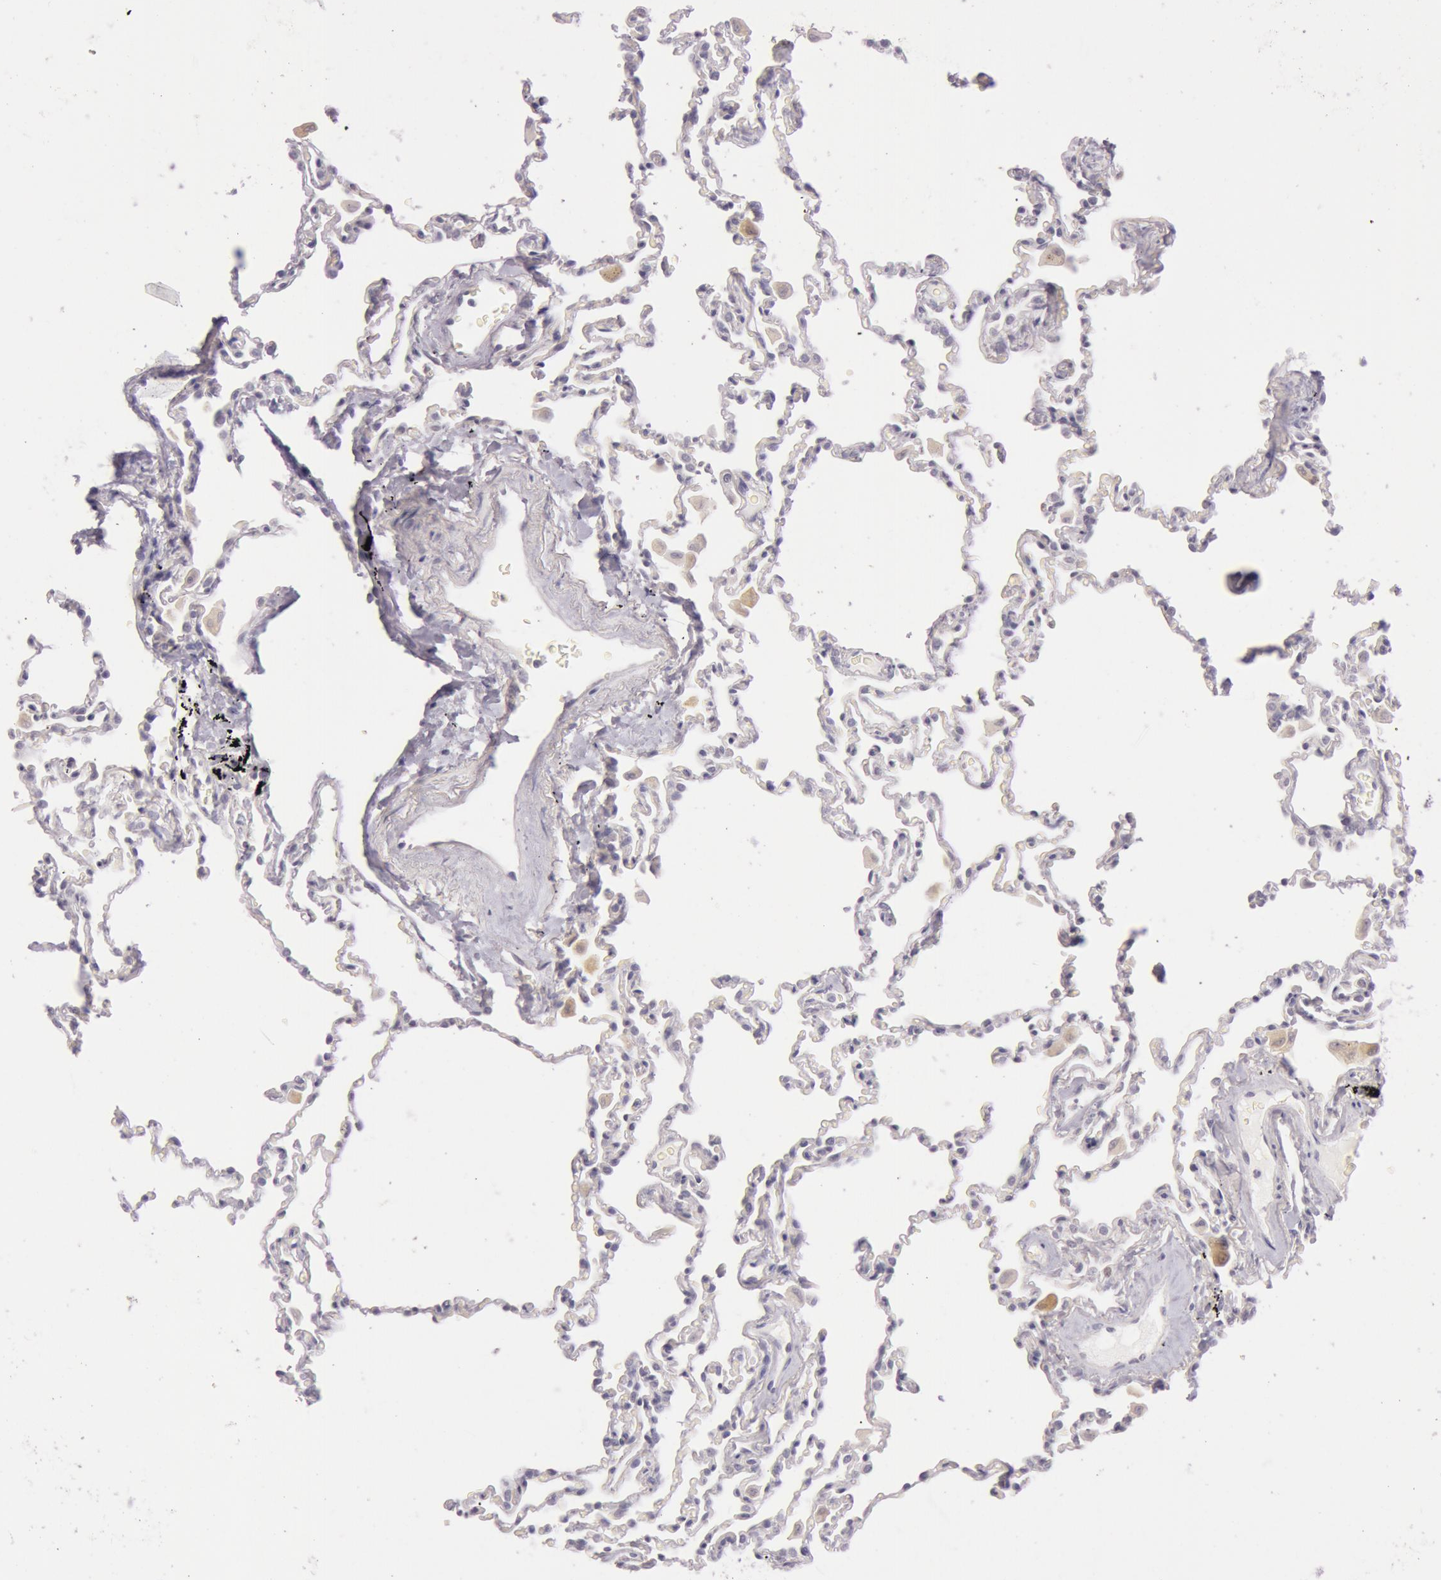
{"staining": {"intensity": "negative", "quantity": "none", "location": "none"}, "tissue": "lung", "cell_type": "Alveolar cells", "image_type": "normal", "snomed": [{"axis": "morphology", "description": "Normal tissue, NOS"}, {"axis": "topography", "description": "Lung"}], "caption": "DAB (3,3'-diaminobenzidine) immunohistochemical staining of normal lung demonstrates no significant expression in alveolar cells.", "gene": "RBMY1A1", "patient": {"sex": "male", "age": 59}}